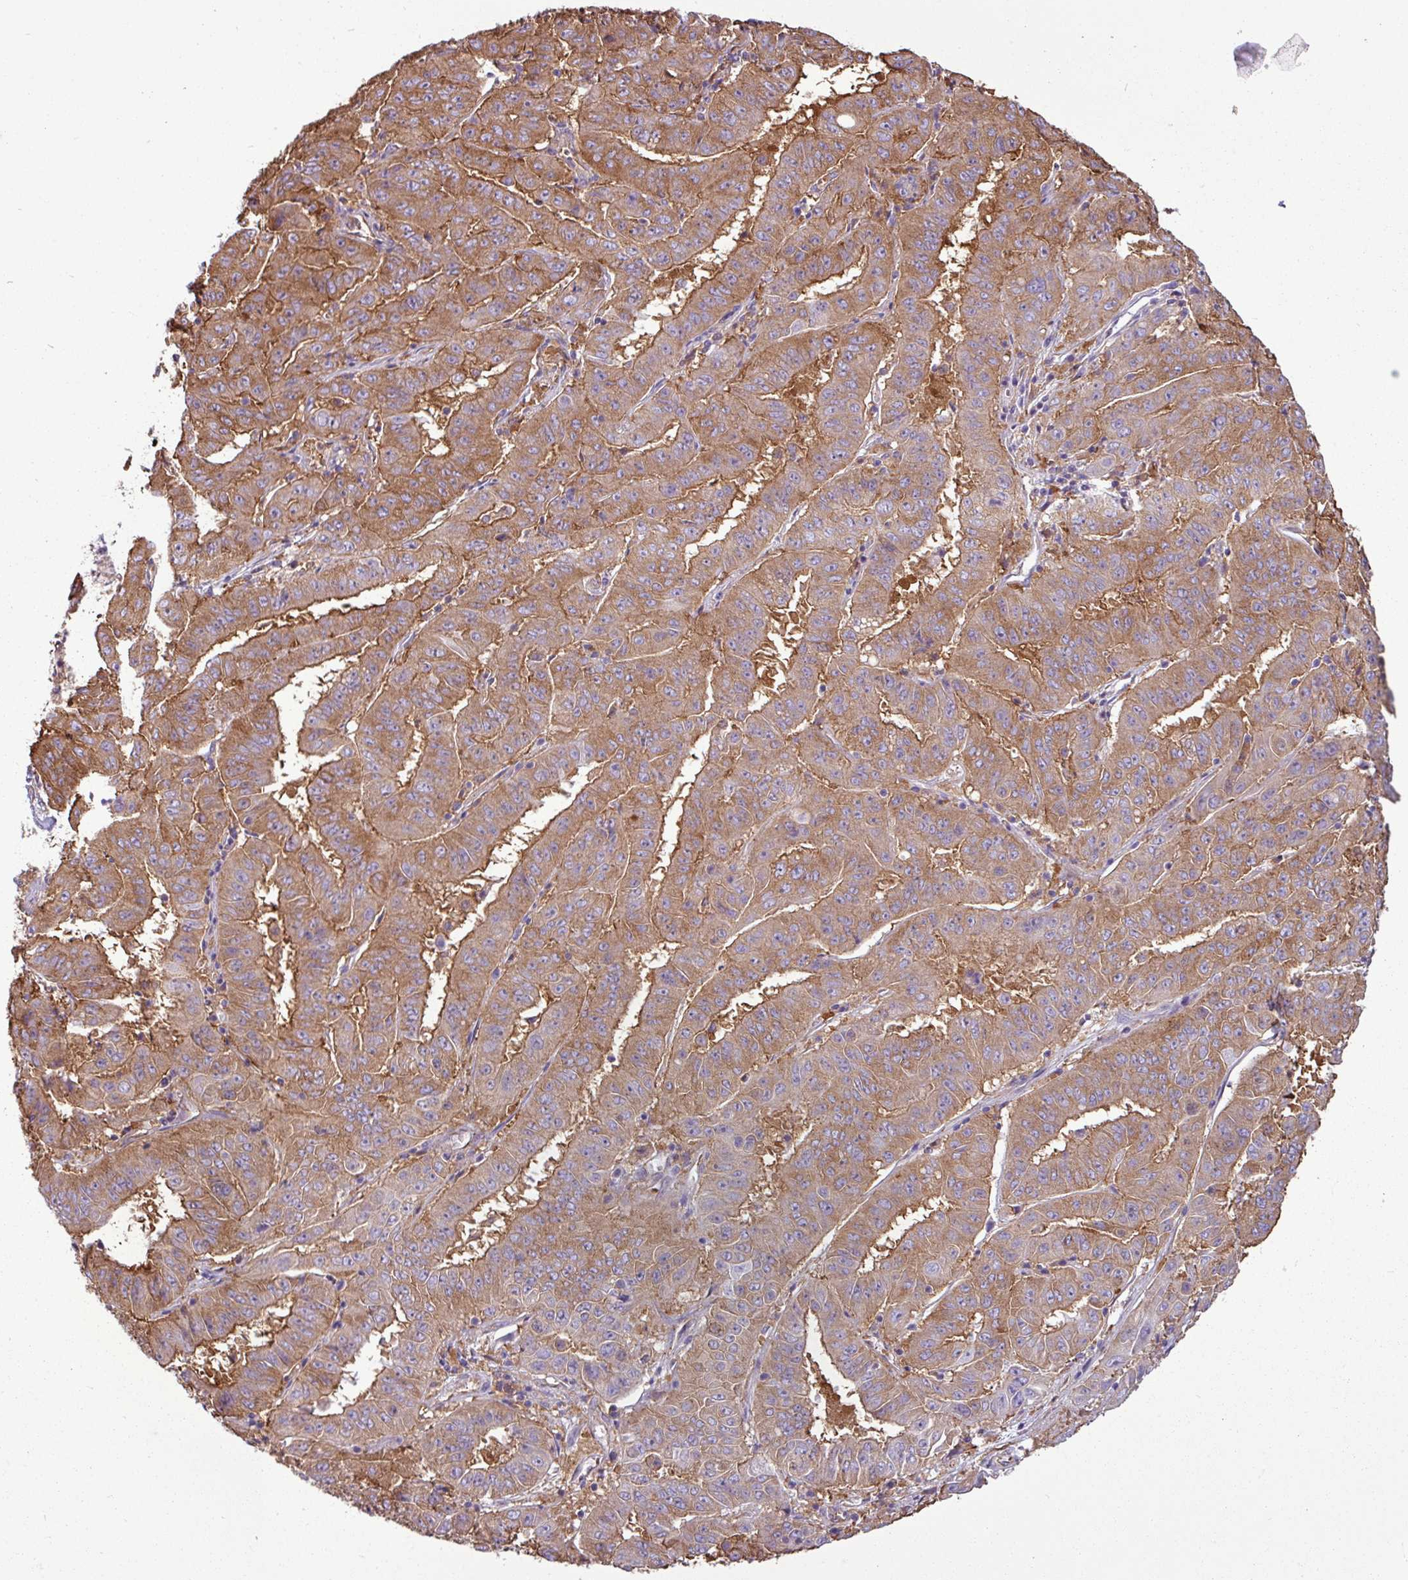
{"staining": {"intensity": "moderate", "quantity": ">75%", "location": "cytoplasmic/membranous"}, "tissue": "pancreatic cancer", "cell_type": "Tumor cells", "image_type": "cancer", "snomed": [{"axis": "morphology", "description": "Adenocarcinoma, NOS"}, {"axis": "topography", "description": "Pancreas"}], "caption": "Immunohistochemistry image of neoplastic tissue: pancreatic cancer (adenocarcinoma) stained using IHC displays medium levels of moderate protein expression localized specifically in the cytoplasmic/membranous of tumor cells, appearing as a cytoplasmic/membranous brown color.", "gene": "PACSIN2", "patient": {"sex": "male", "age": 63}}